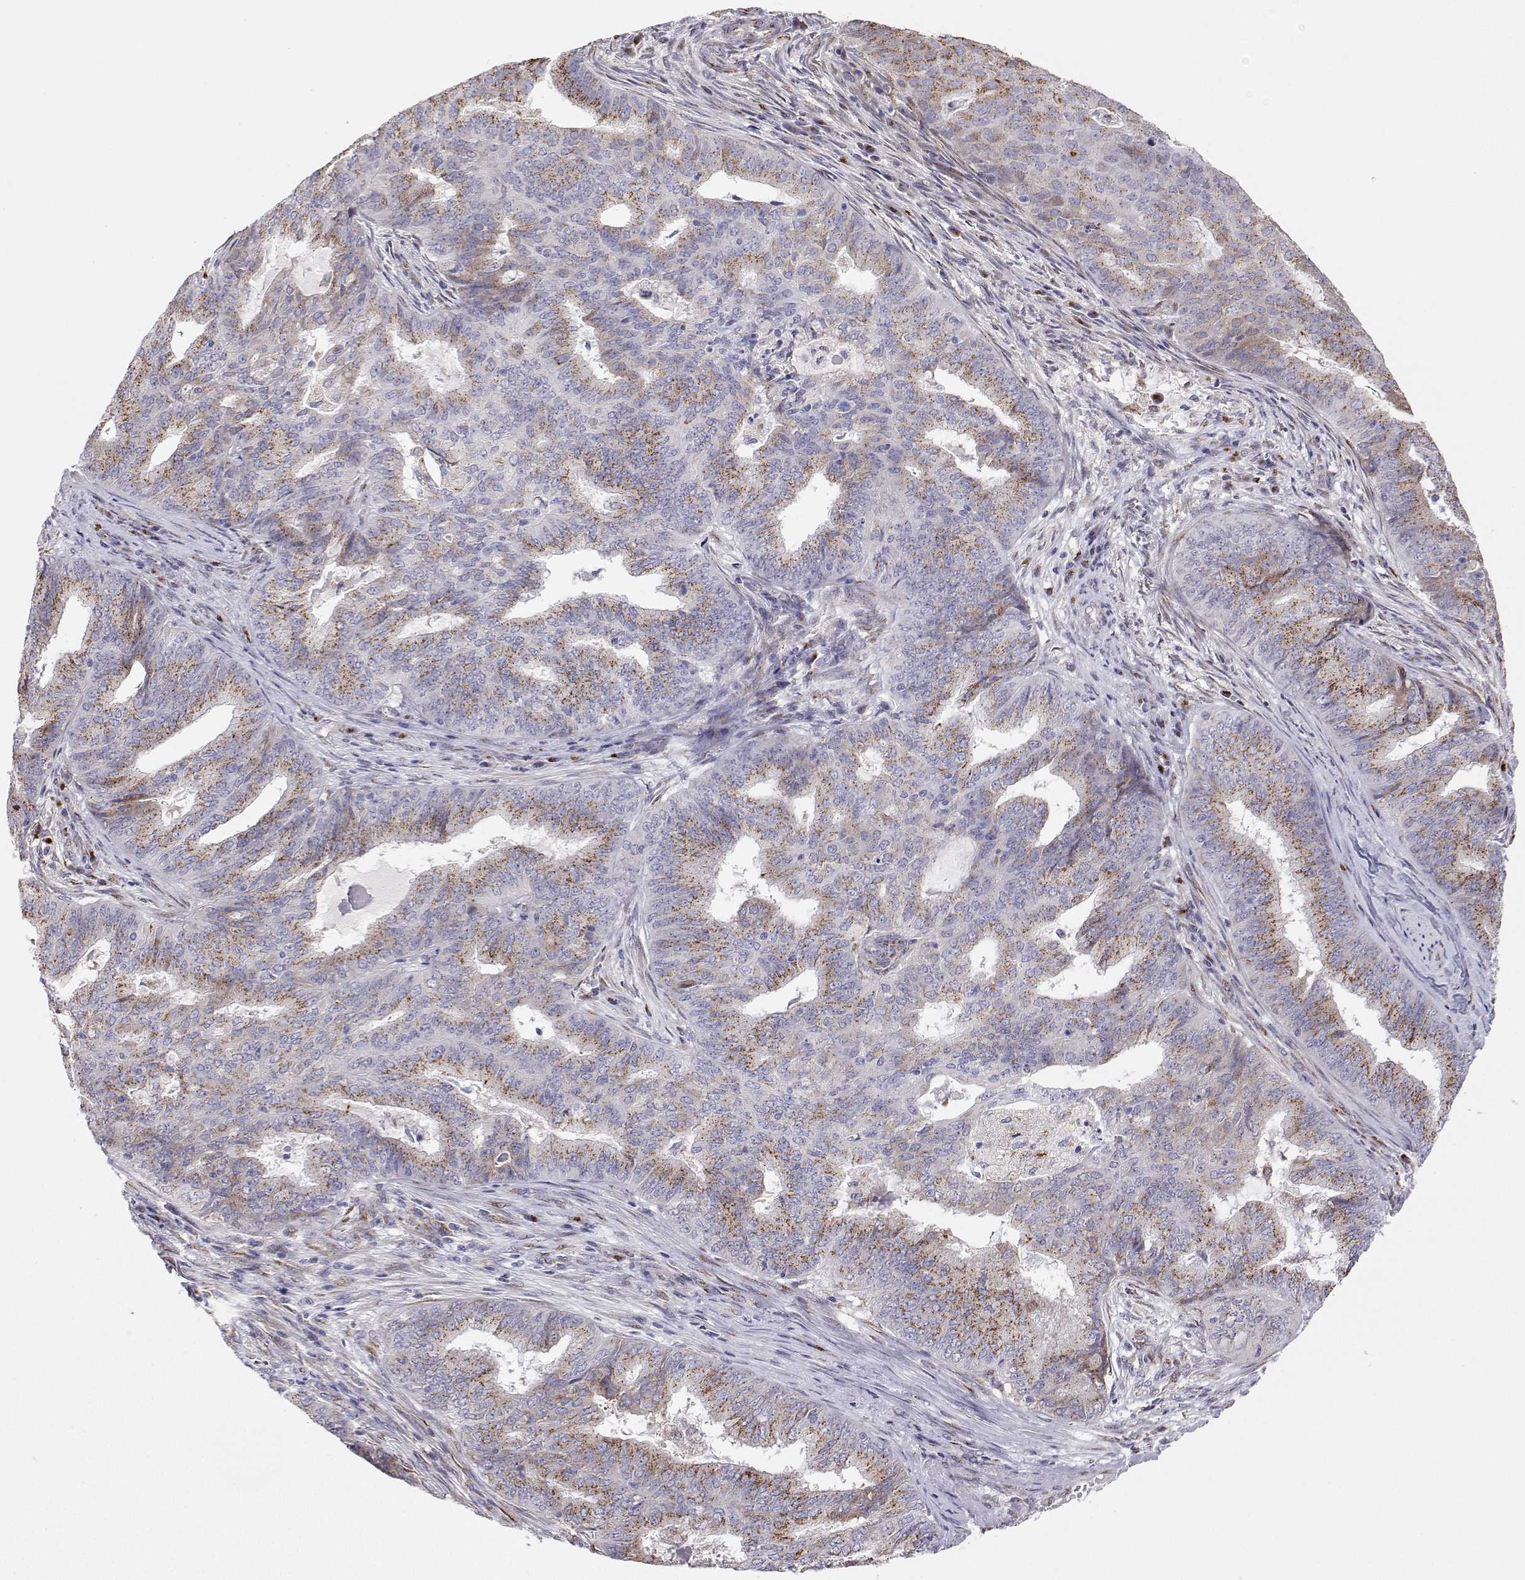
{"staining": {"intensity": "moderate", "quantity": "25%-75%", "location": "cytoplasmic/membranous"}, "tissue": "endometrial cancer", "cell_type": "Tumor cells", "image_type": "cancer", "snomed": [{"axis": "morphology", "description": "Adenocarcinoma, NOS"}, {"axis": "topography", "description": "Endometrium"}], "caption": "Tumor cells exhibit moderate cytoplasmic/membranous expression in approximately 25%-75% of cells in endometrial cancer.", "gene": "STARD13", "patient": {"sex": "female", "age": 62}}